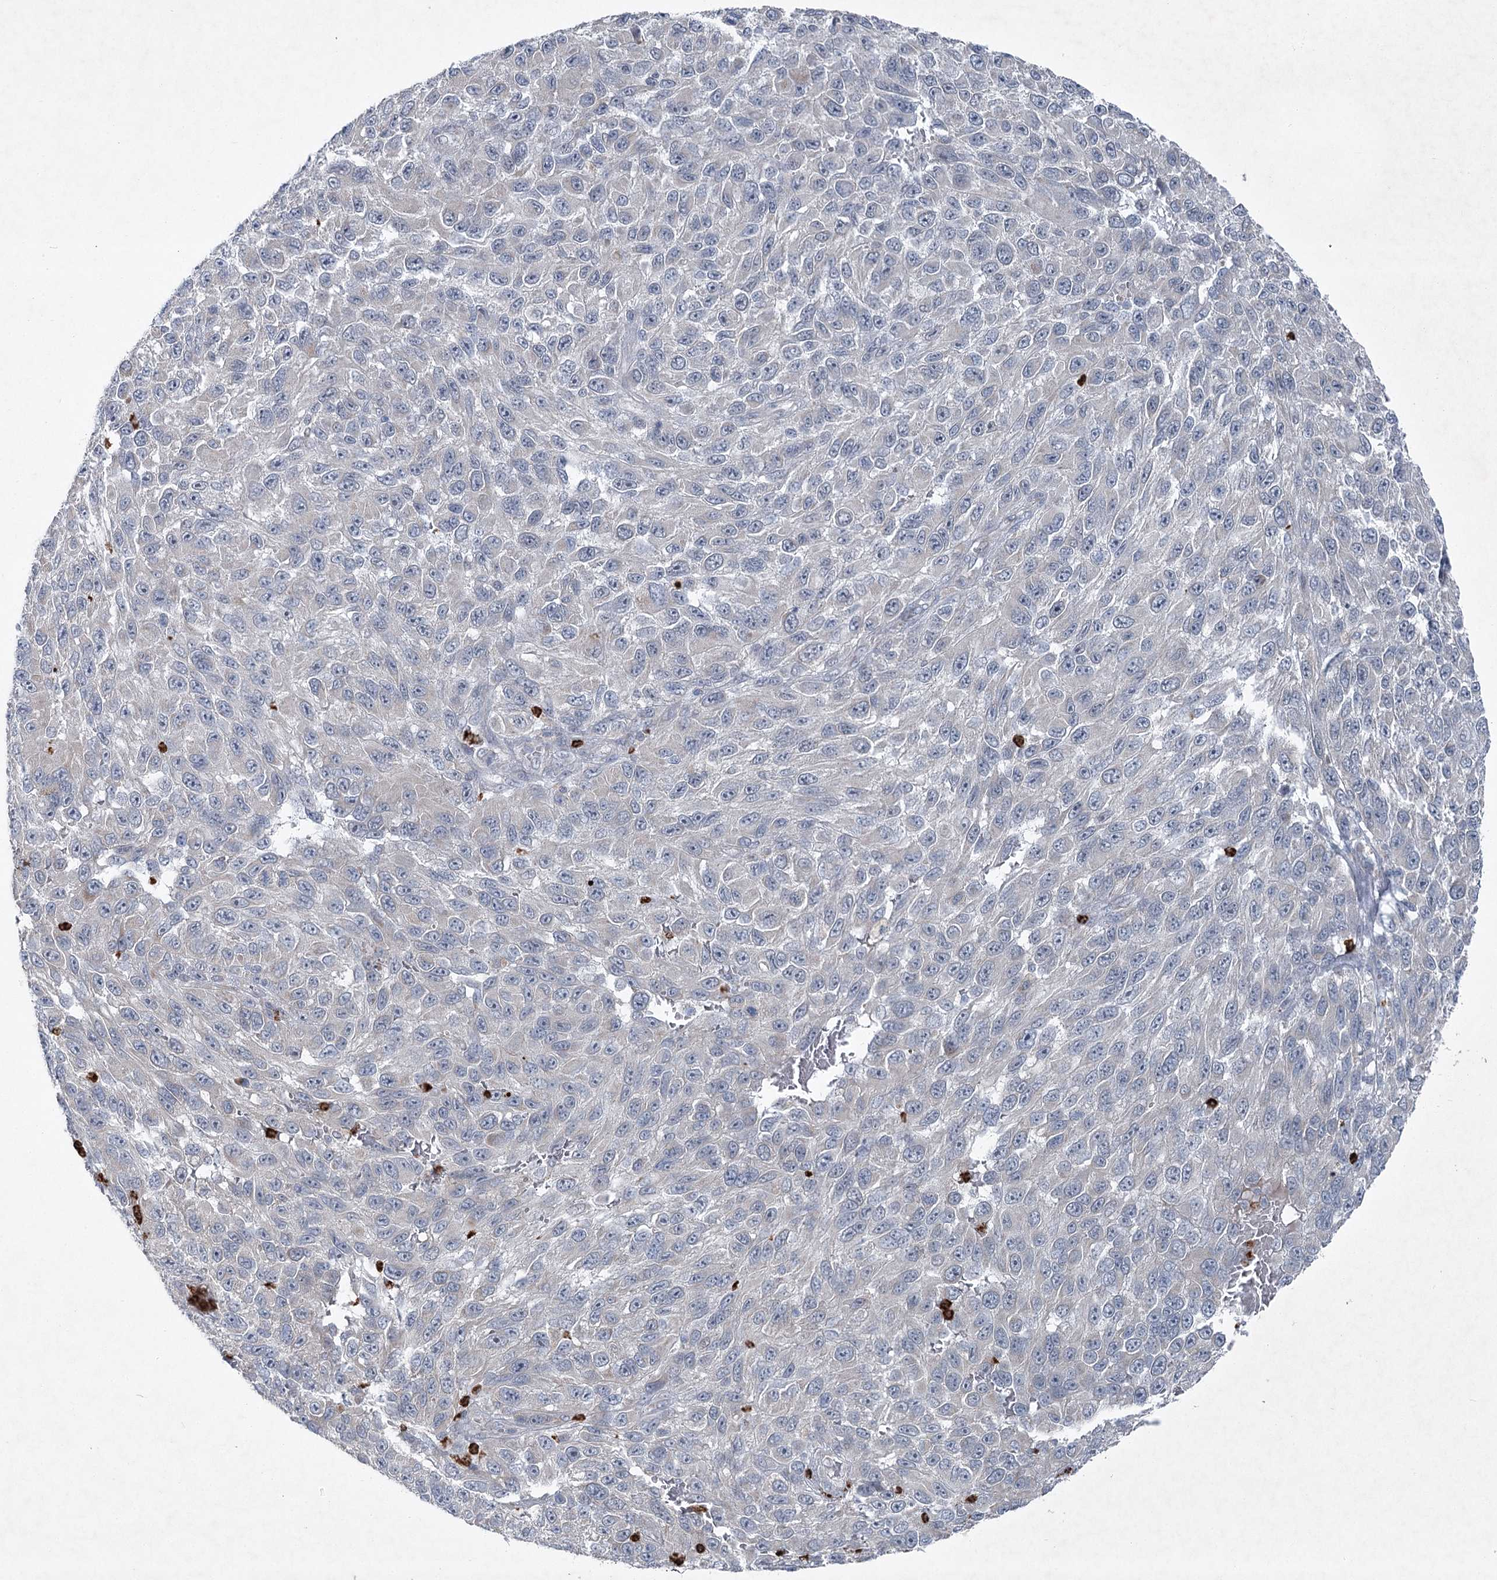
{"staining": {"intensity": "negative", "quantity": "none", "location": "none"}, "tissue": "melanoma", "cell_type": "Tumor cells", "image_type": "cancer", "snomed": [{"axis": "morphology", "description": "Malignant melanoma, NOS"}, {"axis": "topography", "description": "Skin"}], "caption": "A high-resolution image shows immunohistochemistry (IHC) staining of malignant melanoma, which displays no significant staining in tumor cells.", "gene": "PLA2G12A", "patient": {"sex": "female", "age": 96}}